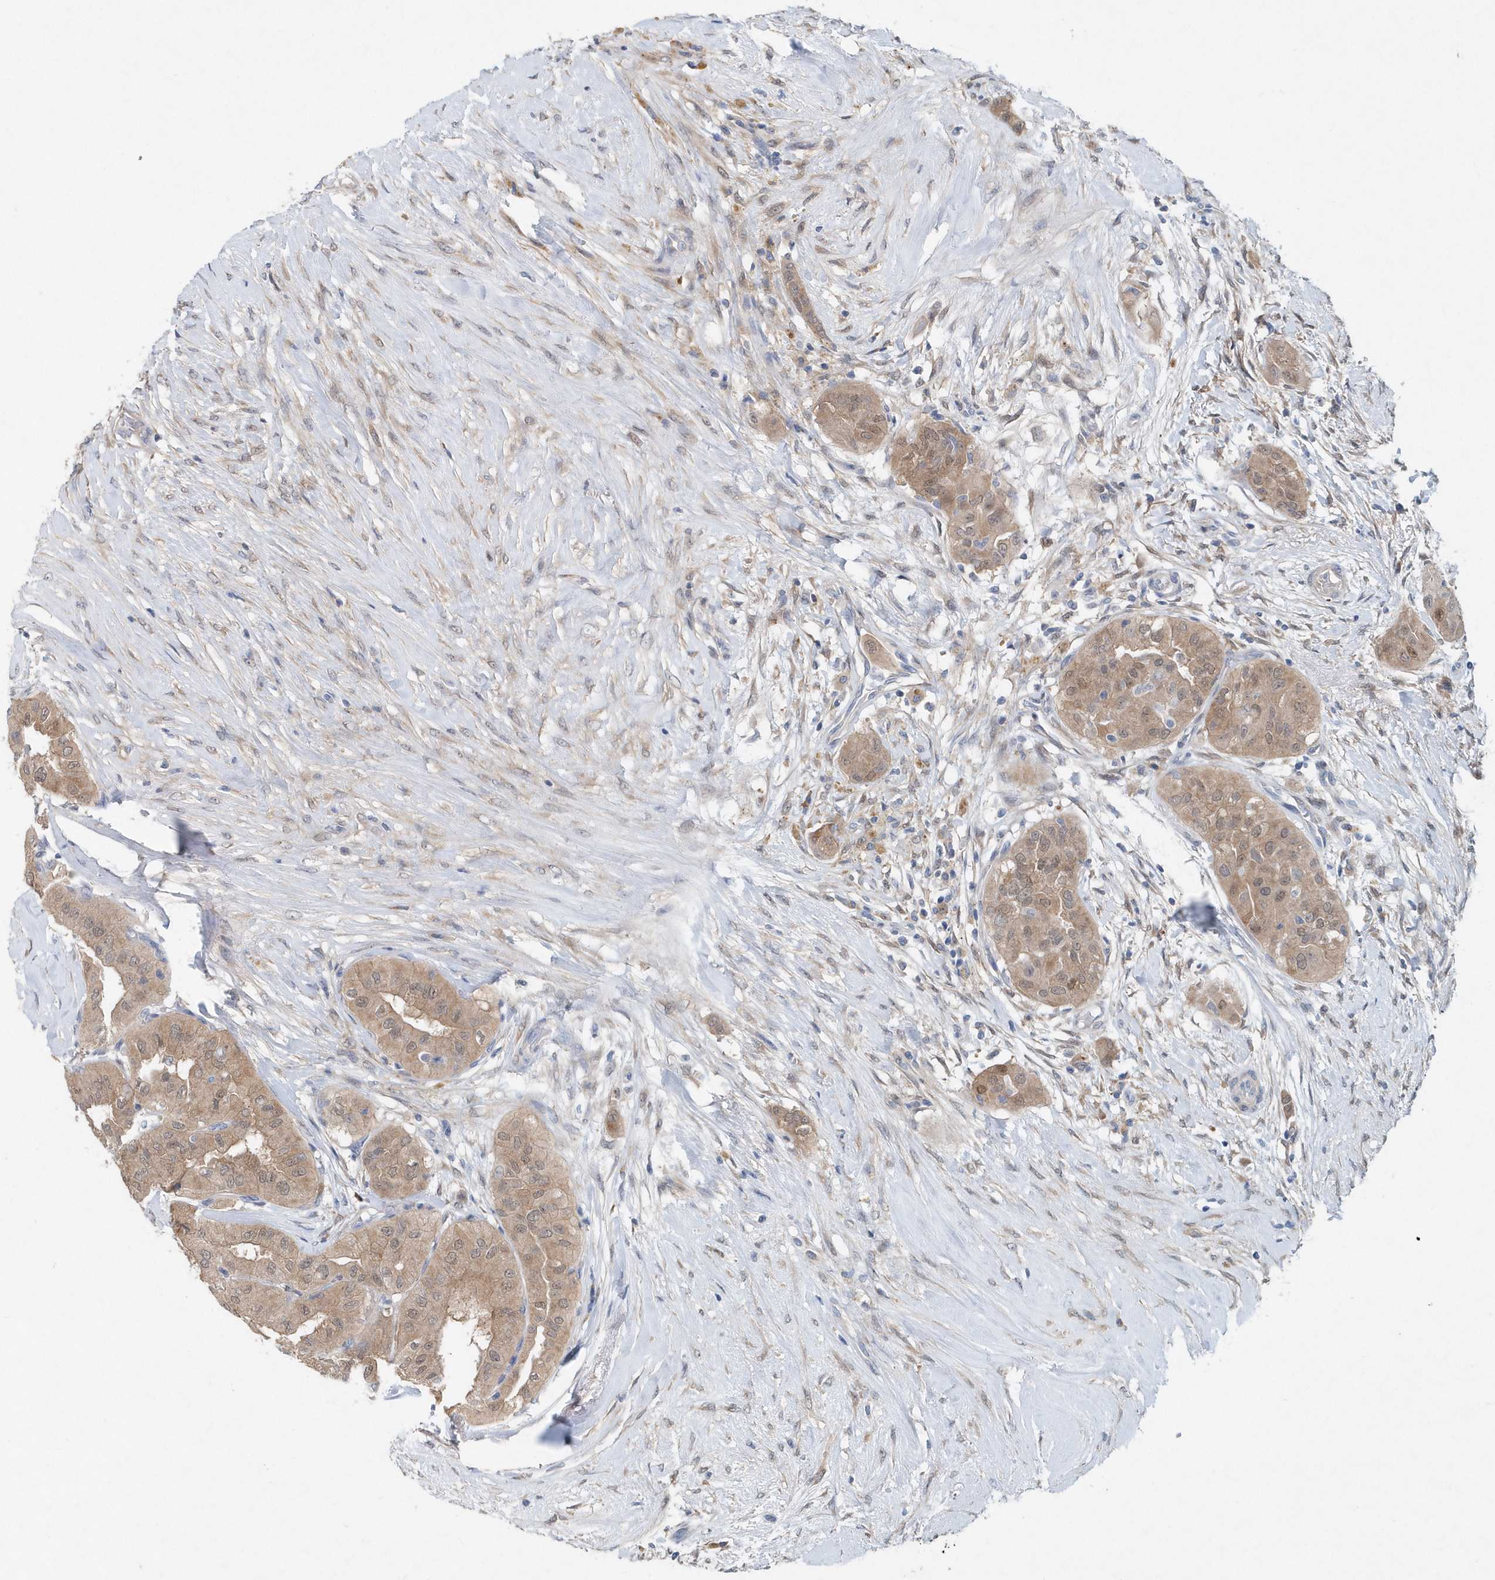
{"staining": {"intensity": "weak", "quantity": "25%-75%", "location": "cytoplasmic/membranous"}, "tissue": "thyroid cancer", "cell_type": "Tumor cells", "image_type": "cancer", "snomed": [{"axis": "morphology", "description": "Papillary adenocarcinoma, NOS"}, {"axis": "topography", "description": "Thyroid gland"}], "caption": "Immunohistochemistry (IHC) photomicrograph of neoplastic tissue: thyroid cancer (papillary adenocarcinoma) stained using IHC shows low levels of weak protein expression localized specifically in the cytoplasmic/membranous of tumor cells, appearing as a cytoplasmic/membranous brown color.", "gene": "PFN2", "patient": {"sex": "female", "age": 59}}